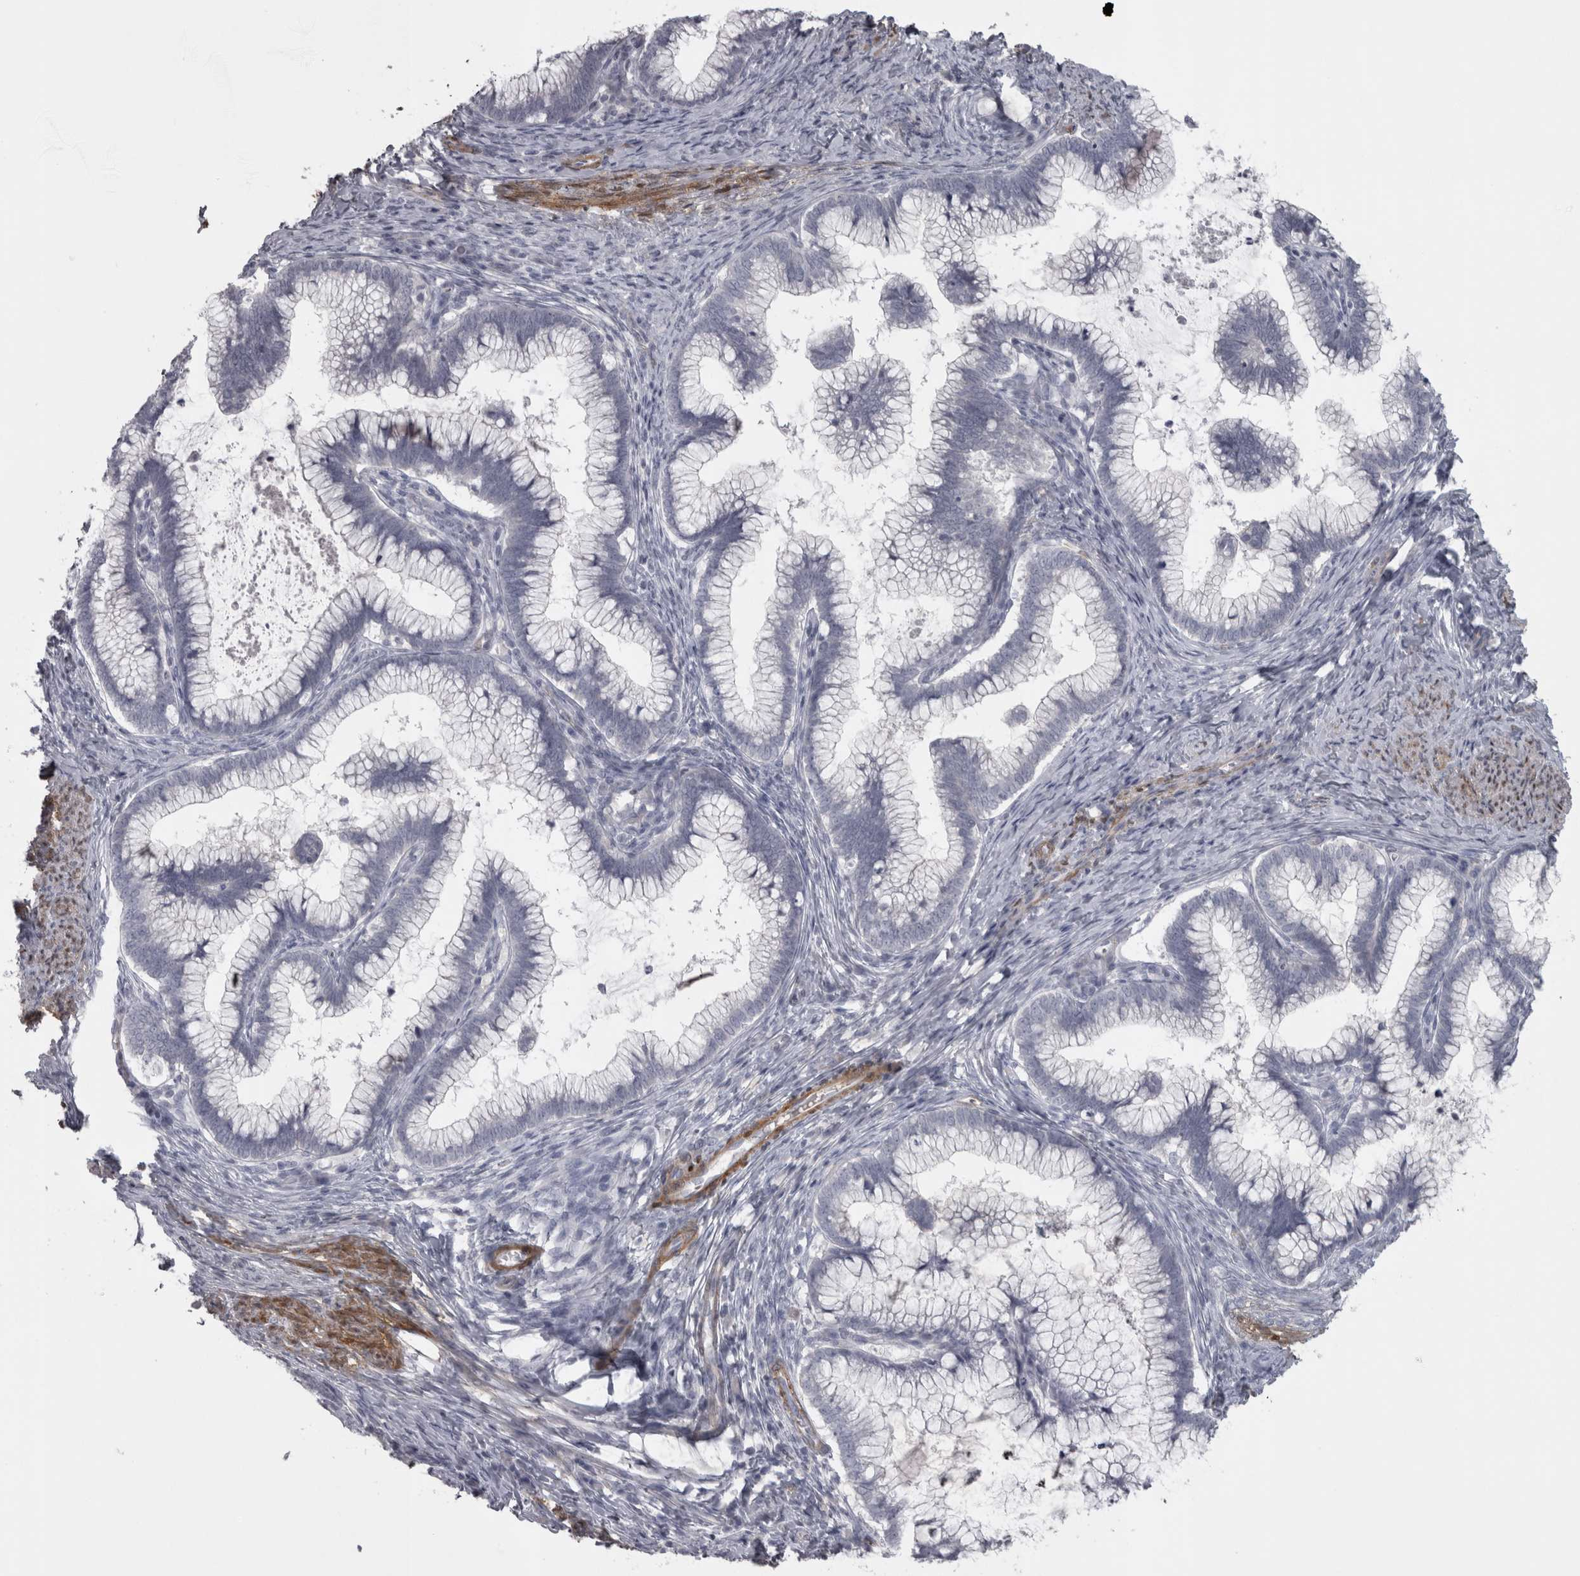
{"staining": {"intensity": "negative", "quantity": "none", "location": "none"}, "tissue": "cervical cancer", "cell_type": "Tumor cells", "image_type": "cancer", "snomed": [{"axis": "morphology", "description": "Adenocarcinoma, NOS"}, {"axis": "topography", "description": "Cervix"}], "caption": "Photomicrograph shows no protein expression in tumor cells of adenocarcinoma (cervical) tissue.", "gene": "PPP1R12B", "patient": {"sex": "female", "age": 36}}